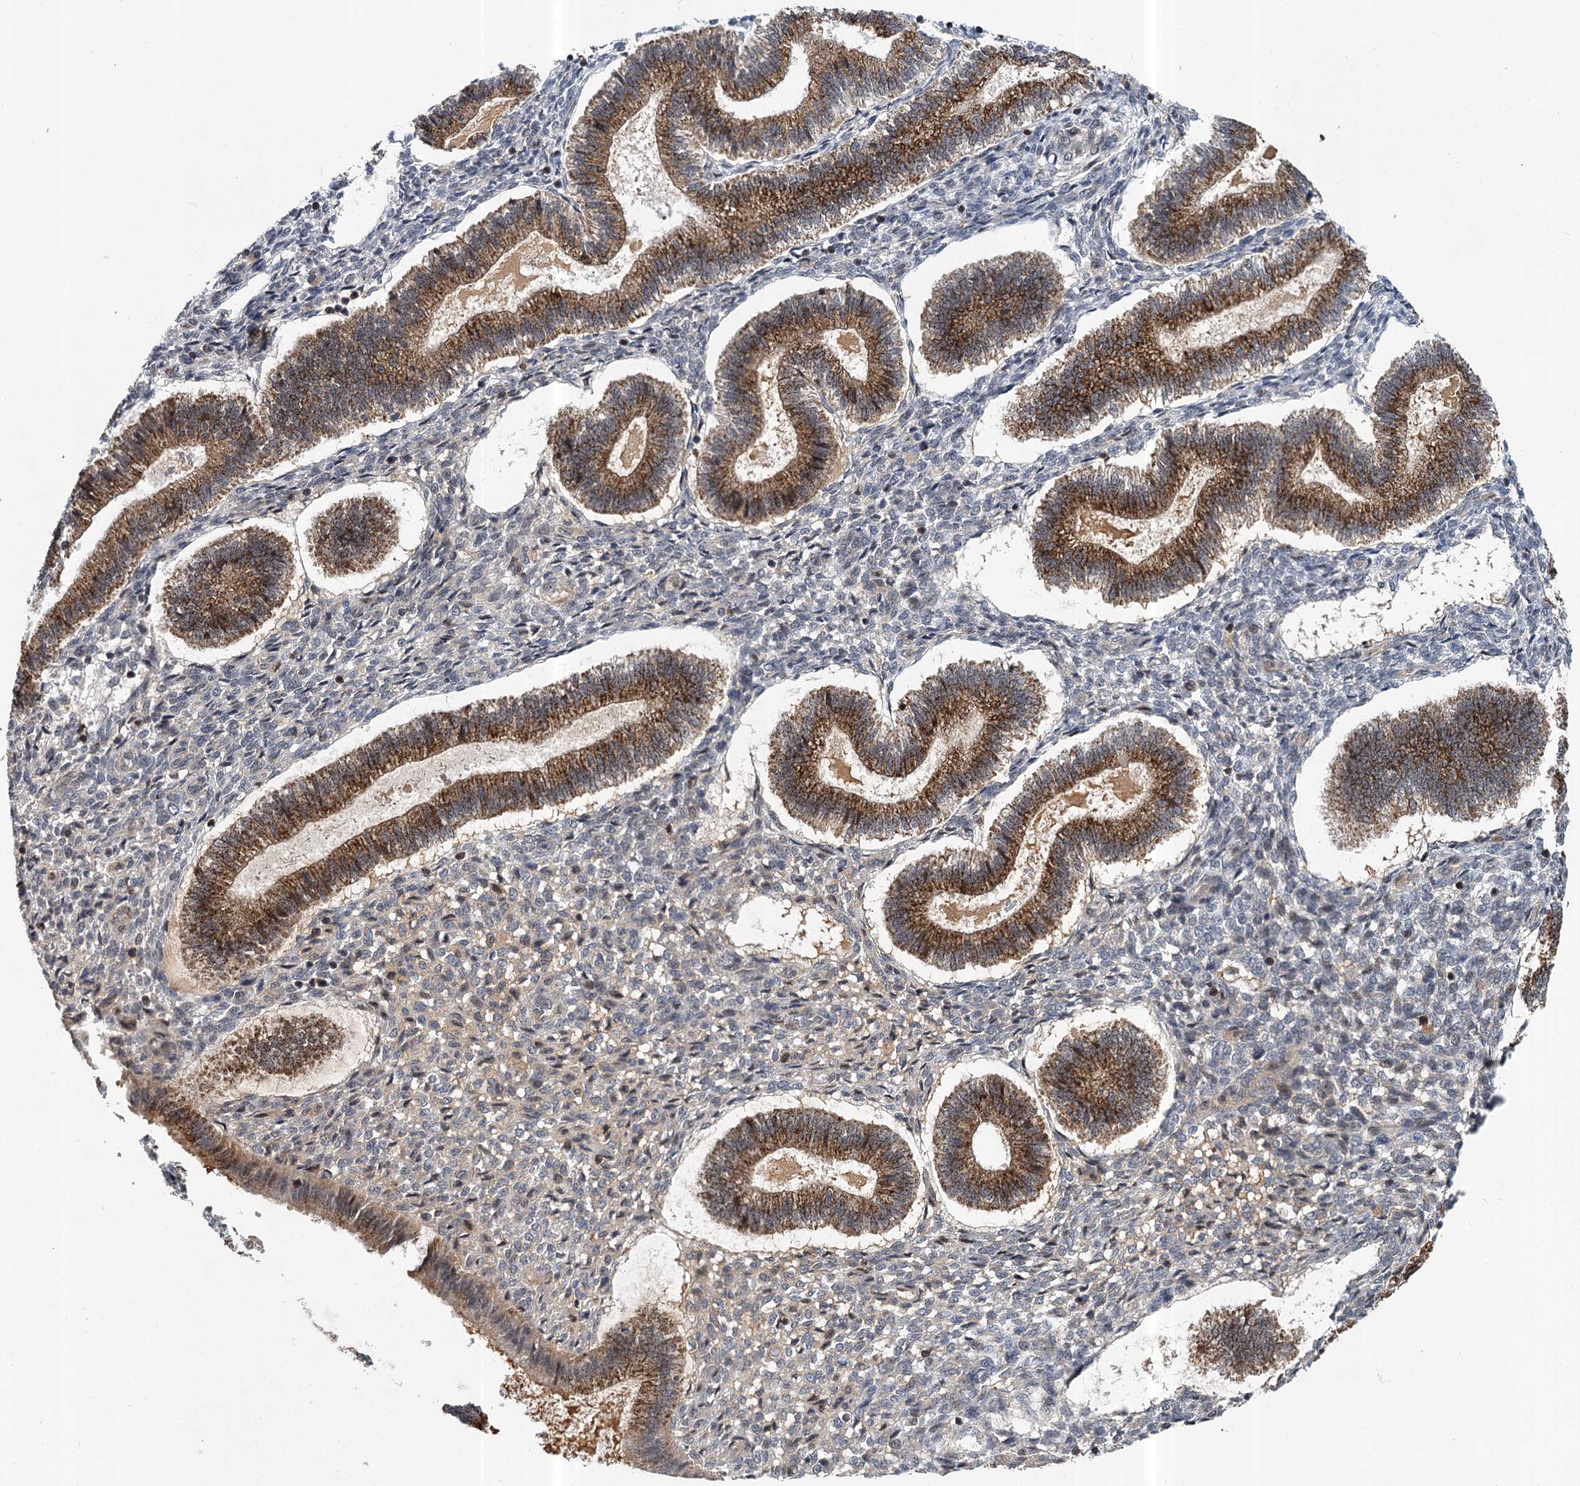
{"staining": {"intensity": "negative", "quantity": "none", "location": "none"}, "tissue": "endometrium", "cell_type": "Cells in endometrial stroma", "image_type": "normal", "snomed": [{"axis": "morphology", "description": "Normal tissue, NOS"}, {"axis": "topography", "description": "Endometrium"}], "caption": "Immunohistochemical staining of normal endometrium reveals no significant positivity in cells in endometrial stroma.", "gene": "ABLIM1", "patient": {"sex": "female", "age": 25}}